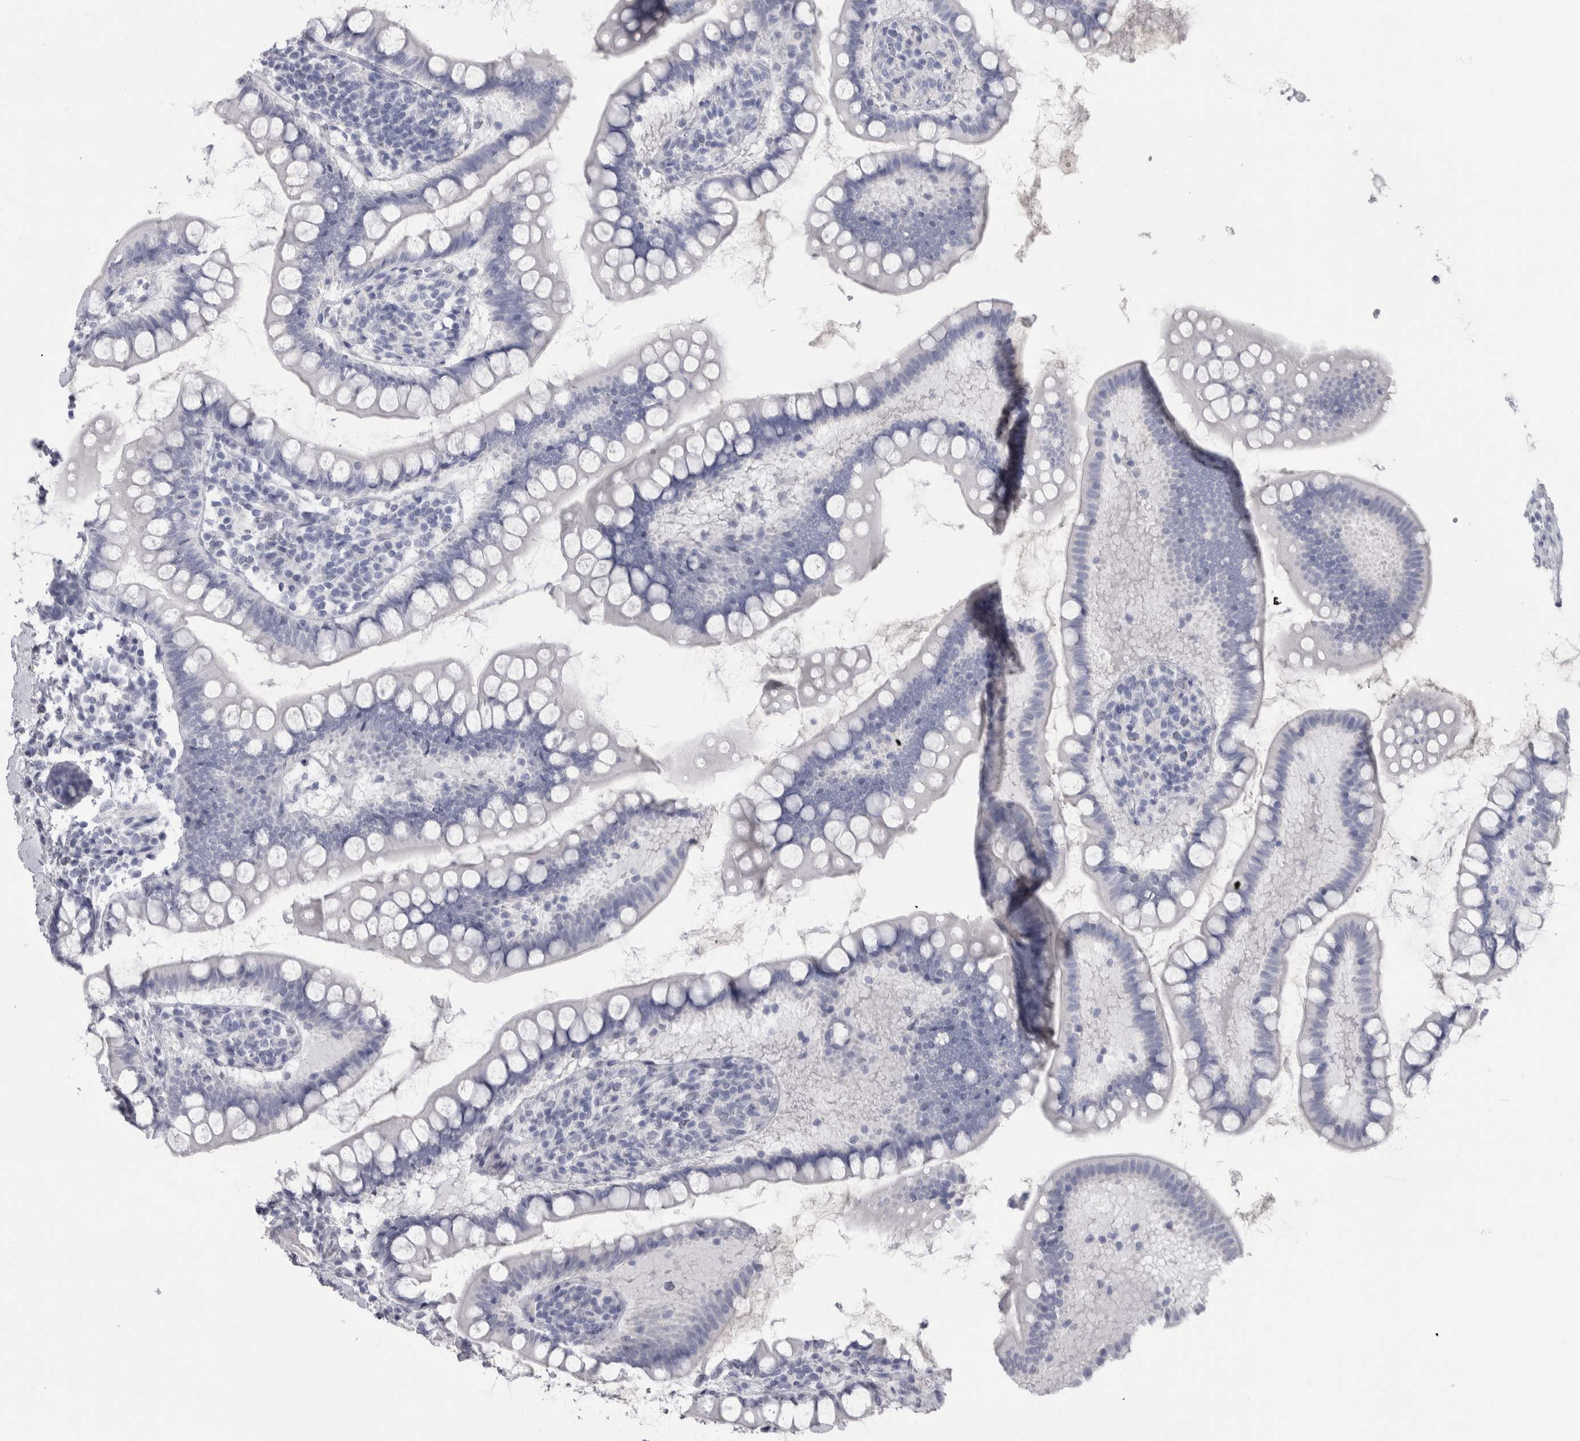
{"staining": {"intensity": "negative", "quantity": "none", "location": "none"}, "tissue": "small intestine", "cell_type": "Glandular cells", "image_type": "normal", "snomed": [{"axis": "morphology", "description": "Normal tissue, NOS"}, {"axis": "topography", "description": "Small intestine"}], "caption": "DAB (3,3'-diaminobenzidine) immunohistochemical staining of benign human small intestine reveals no significant expression in glandular cells. Brightfield microscopy of IHC stained with DAB (brown) and hematoxylin (blue), captured at high magnification.", "gene": "PTH", "patient": {"sex": "female", "age": 84}}